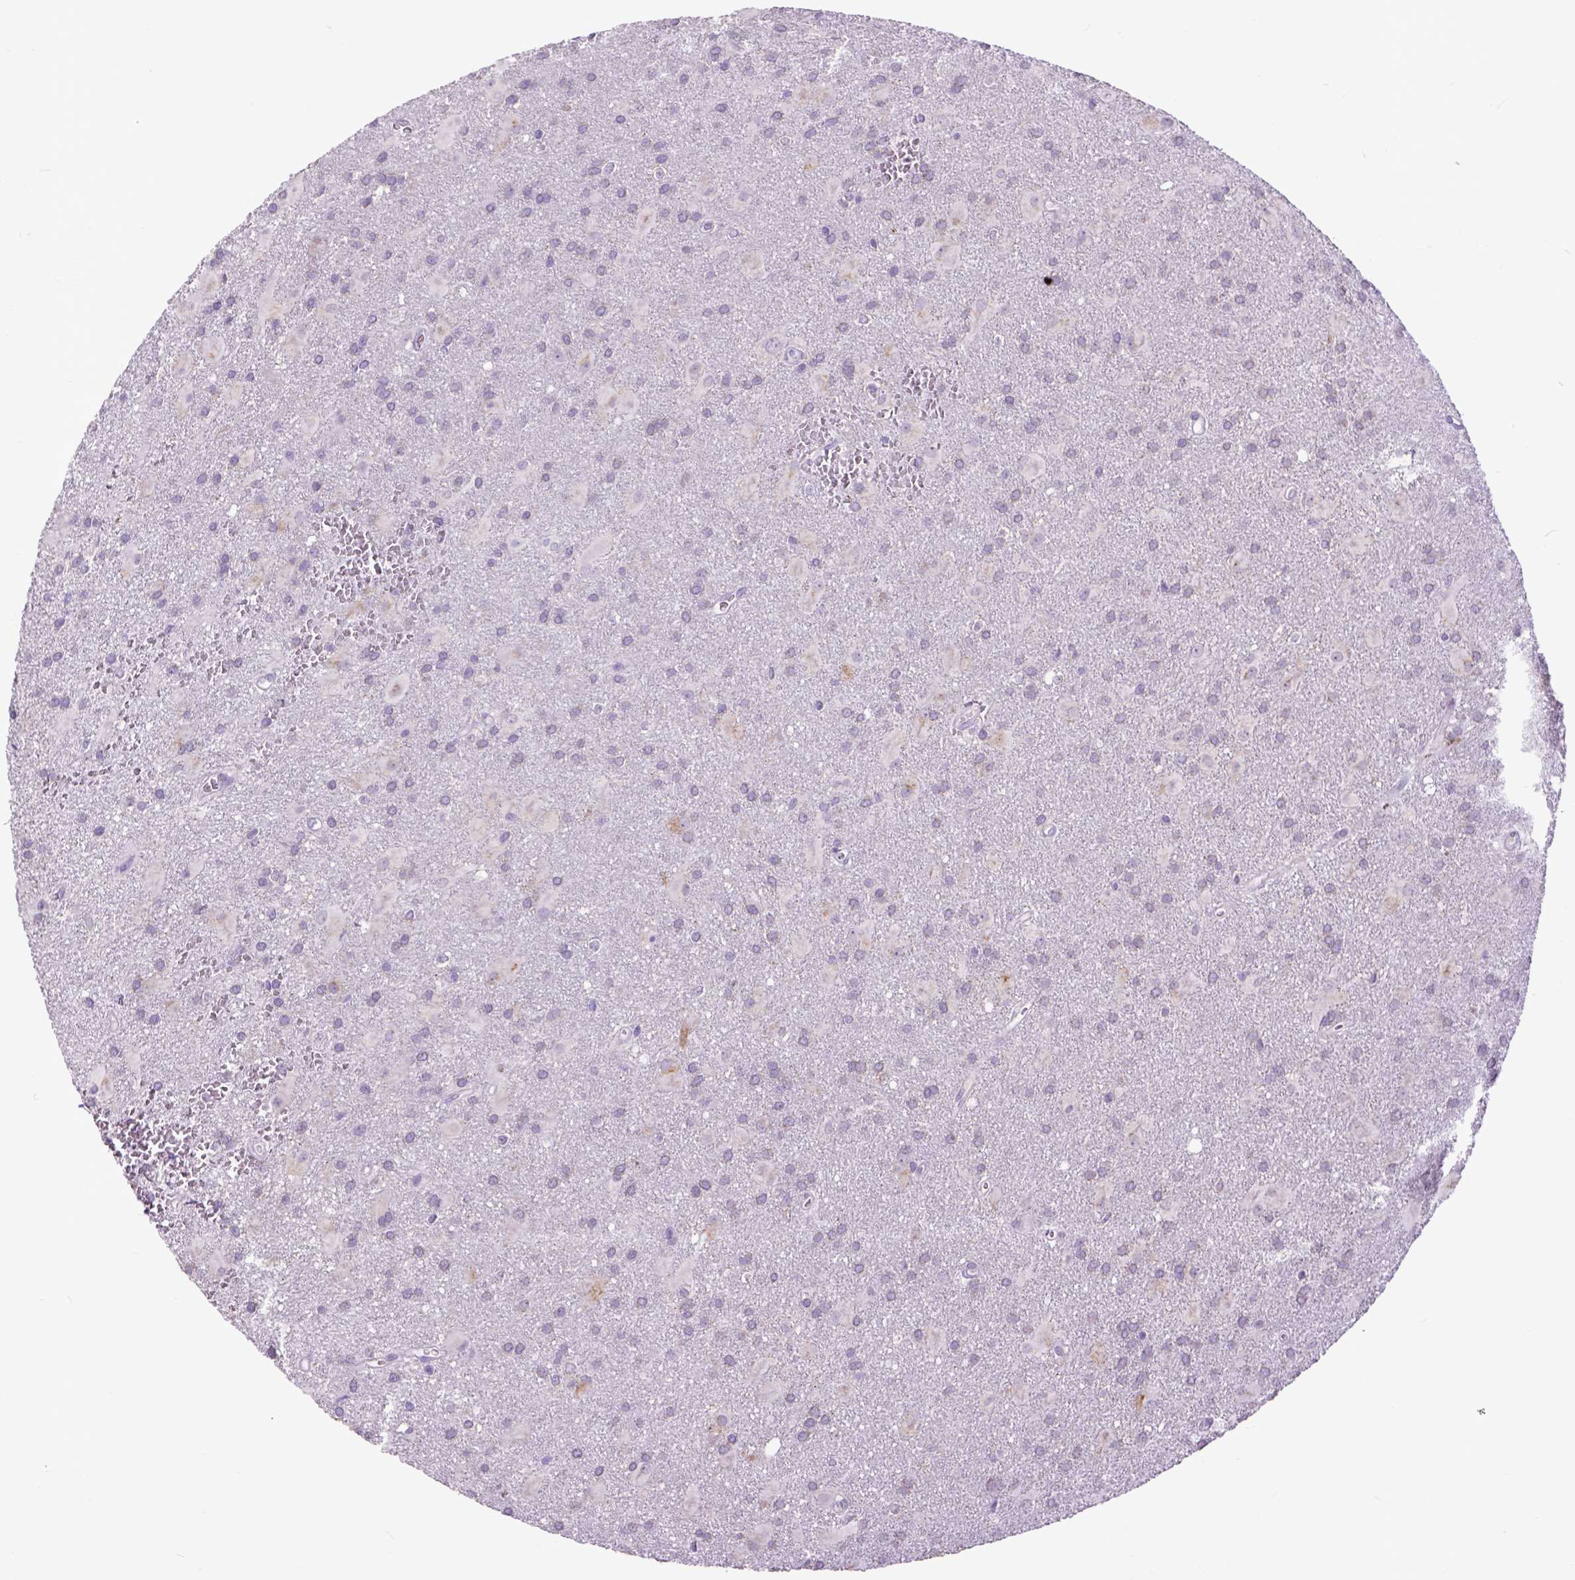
{"staining": {"intensity": "negative", "quantity": "none", "location": "none"}, "tissue": "glioma", "cell_type": "Tumor cells", "image_type": "cancer", "snomed": [{"axis": "morphology", "description": "Glioma, malignant, Low grade"}, {"axis": "topography", "description": "Brain"}], "caption": "A high-resolution photomicrograph shows IHC staining of glioma, which displays no significant staining in tumor cells. The staining is performed using DAB brown chromogen with nuclei counter-stained in using hematoxylin.", "gene": "RAB25", "patient": {"sex": "male", "age": 58}}